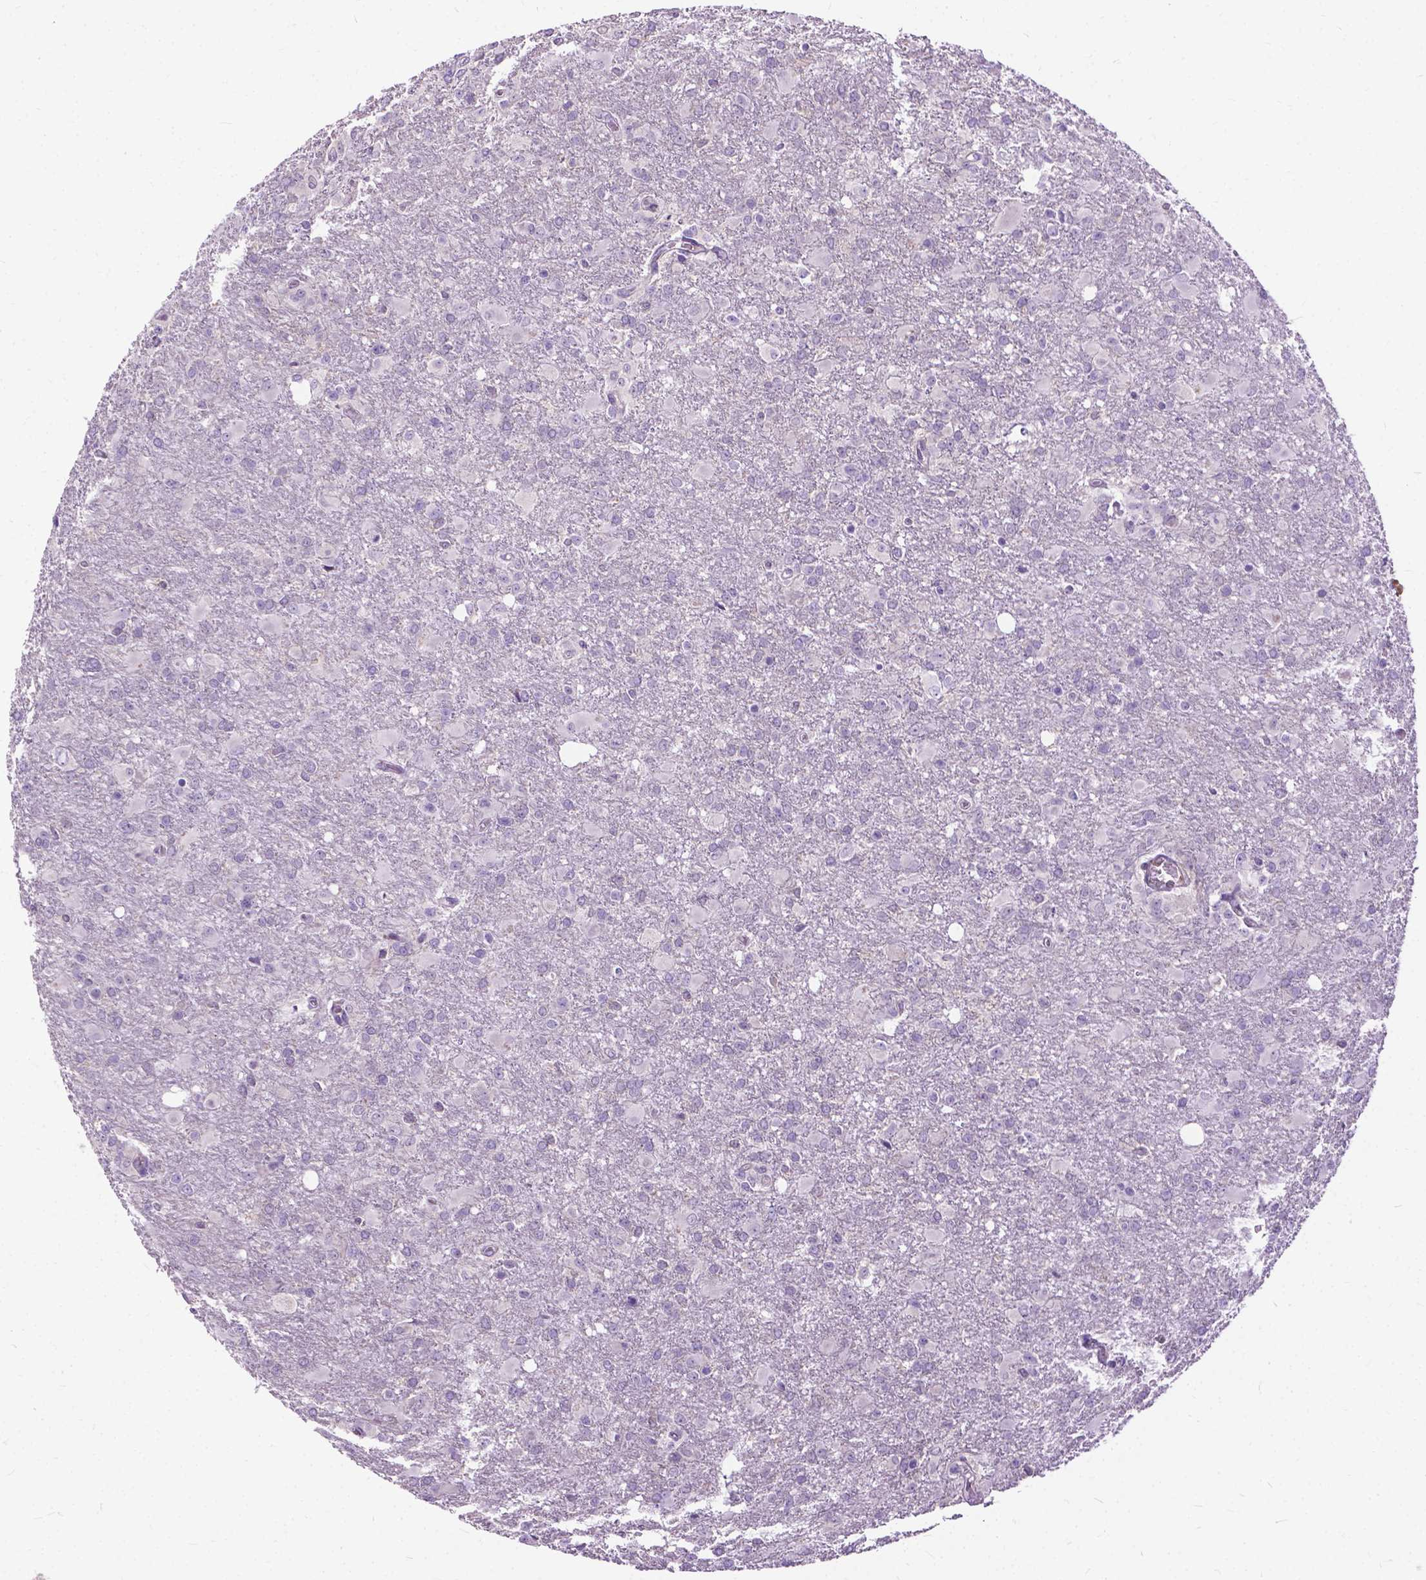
{"staining": {"intensity": "negative", "quantity": "none", "location": "none"}, "tissue": "glioma", "cell_type": "Tumor cells", "image_type": "cancer", "snomed": [{"axis": "morphology", "description": "Glioma, malignant, High grade"}, {"axis": "topography", "description": "Brain"}], "caption": "This histopathology image is of glioma stained with immunohistochemistry (IHC) to label a protein in brown with the nuclei are counter-stained blue. There is no expression in tumor cells.", "gene": "JAK3", "patient": {"sex": "male", "age": 68}}